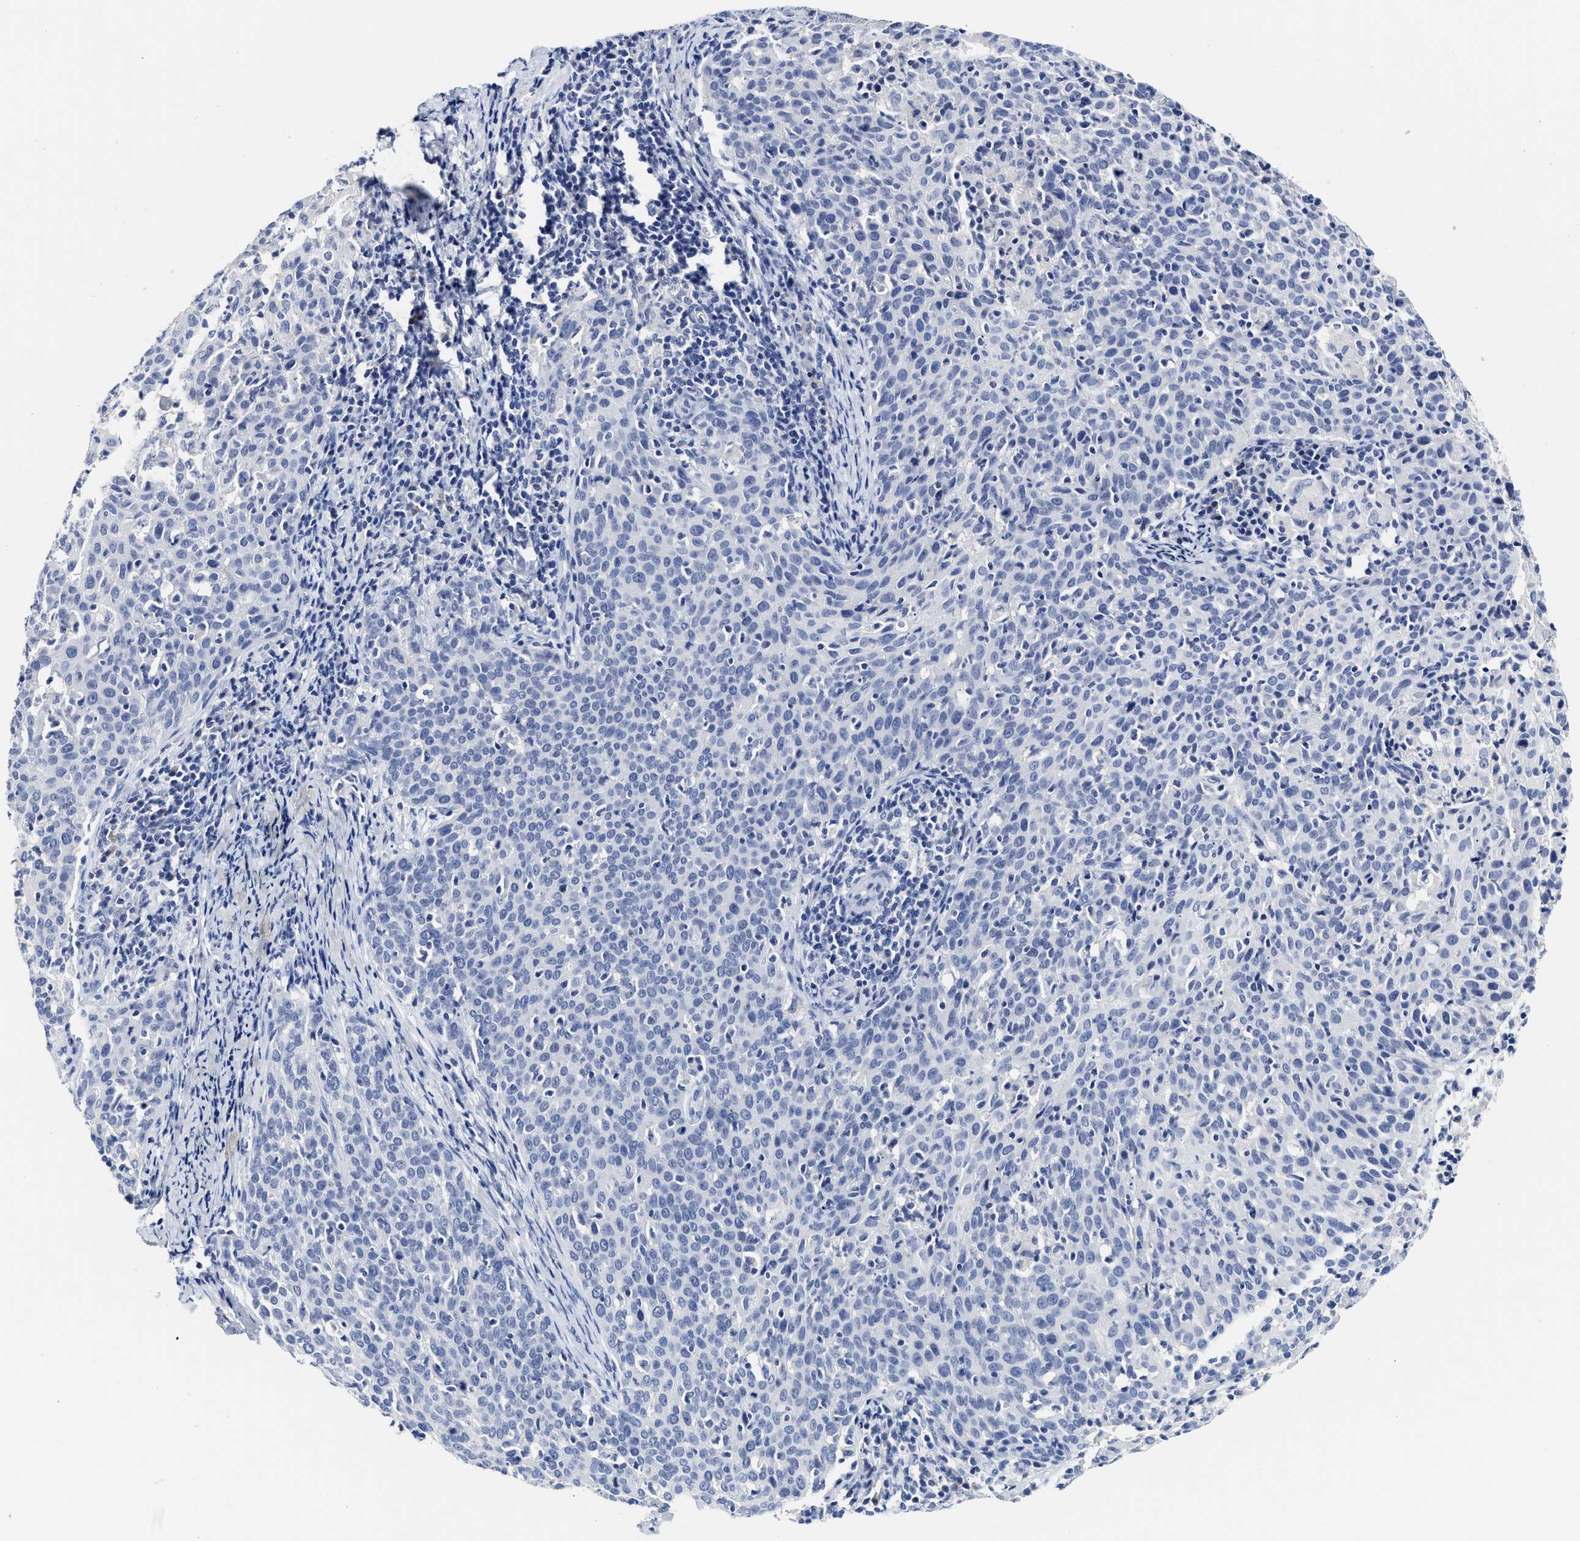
{"staining": {"intensity": "negative", "quantity": "none", "location": "none"}, "tissue": "cervical cancer", "cell_type": "Tumor cells", "image_type": "cancer", "snomed": [{"axis": "morphology", "description": "Squamous cell carcinoma, NOS"}, {"axis": "topography", "description": "Cervix"}], "caption": "Tumor cells are negative for brown protein staining in squamous cell carcinoma (cervical).", "gene": "C2", "patient": {"sex": "female", "age": 38}}